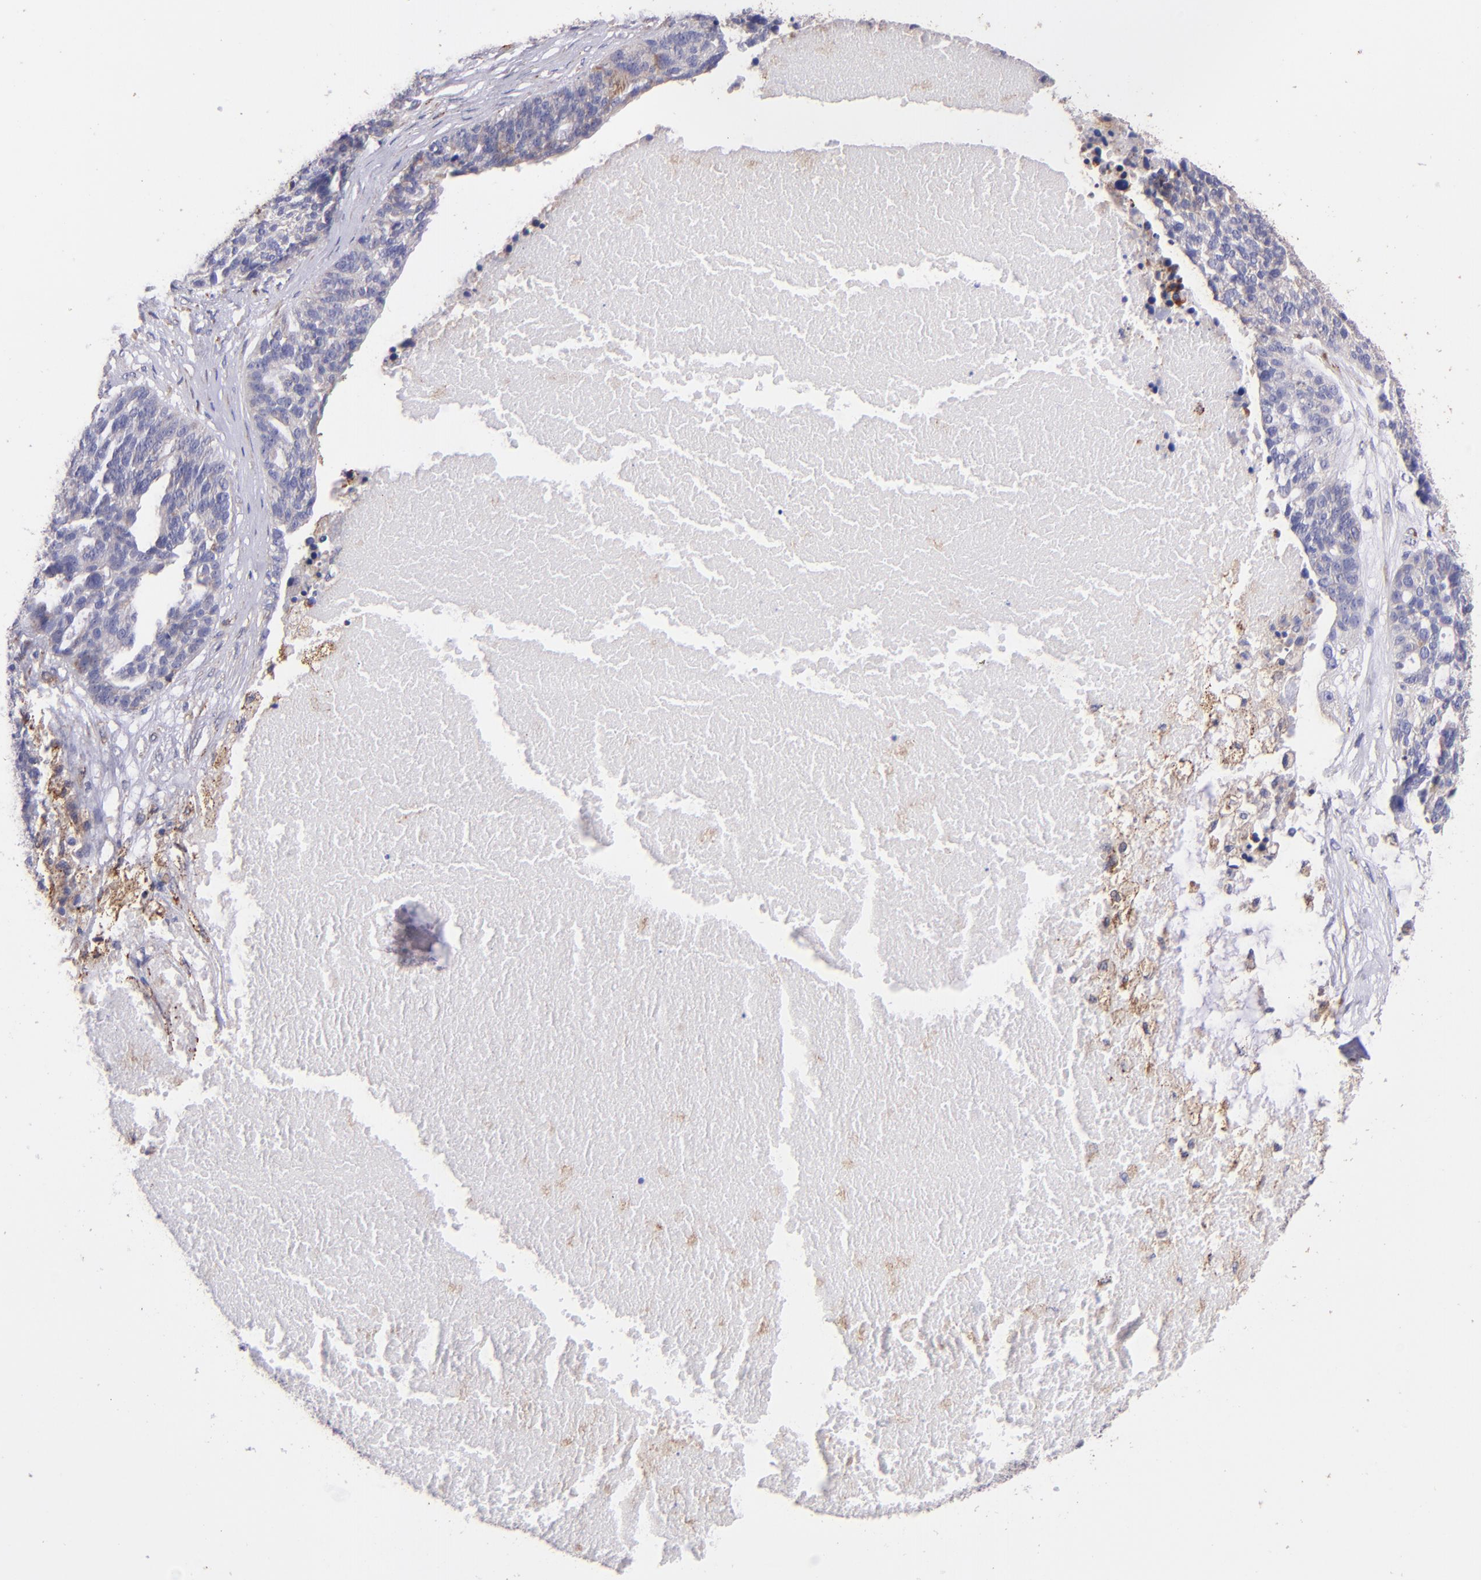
{"staining": {"intensity": "negative", "quantity": "none", "location": "none"}, "tissue": "ovarian cancer", "cell_type": "Tumor cells", "image_type": "cancer", "snomed": [{"axis": "morphology", "description": "Cystadenocarcinoma, serous, NOS"}, {"axis": "topography", "description": "Ovary"}], "caption": "Serous cystadenocarcinoma (ovarian) was stained to show a protein in brown. There is no significant staining in tumor cells.", "gene": "RET", "patient": {"sex": "female", "age": 59}}